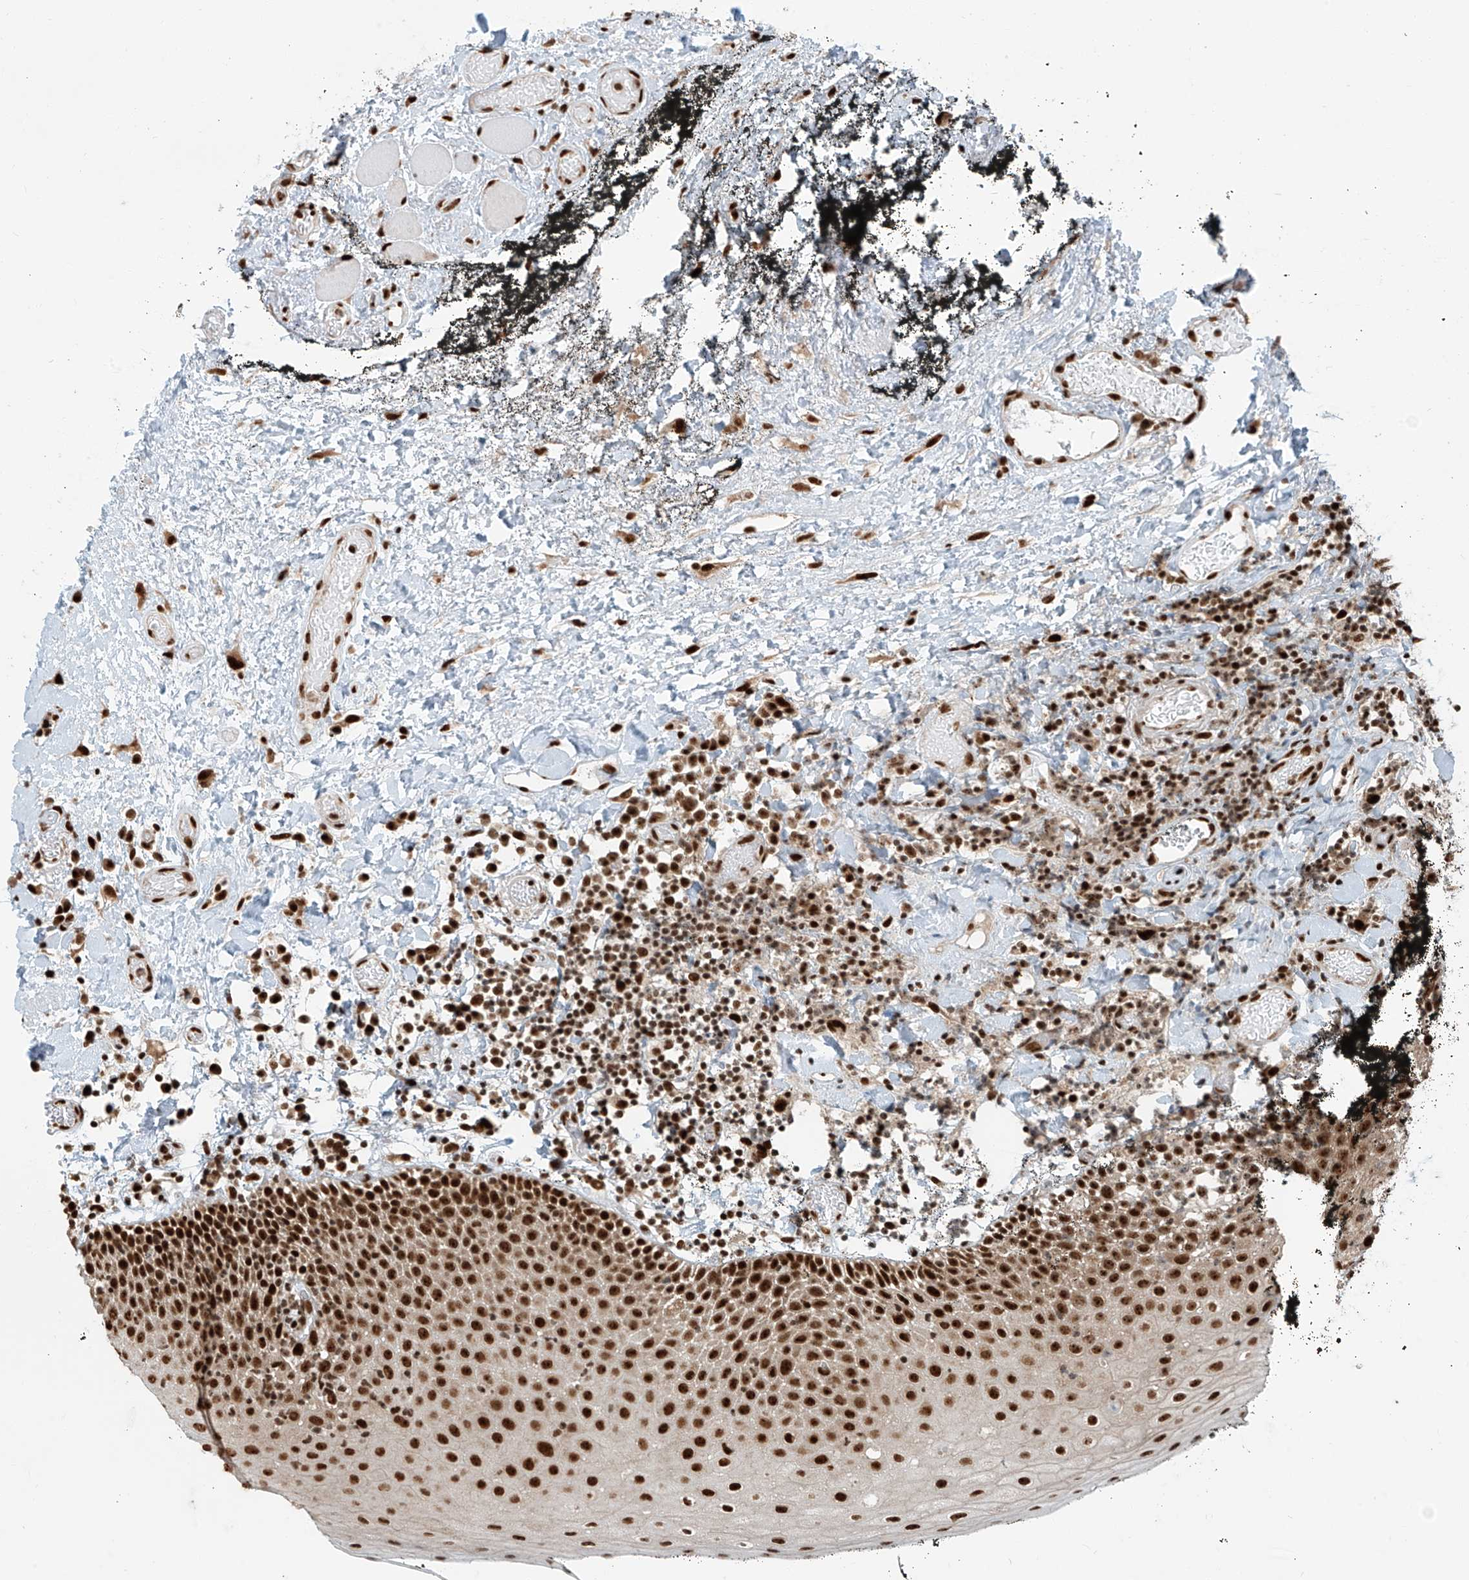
{"staining": {"intensity": "strong", "quantity": ">75%", "location": "nuclear"}, "tissue": "oral mucosa", "cell_type": "Squamous epithelial cells", "image_type": "normal", "snomed": [{"axis": "morphology", "description": "Normal tissue, NOS"}, {"axis": "topography", "description": "Oral tissue"}], "caption": "This micrograph shows immunohistochemistry staining of unremarkable oral mucosa, with high strong nuclear positivity in about >75% of squamous epithelial cells.", "gene": "FAM193B", "patient": {"sex": "male", "age": 74}}